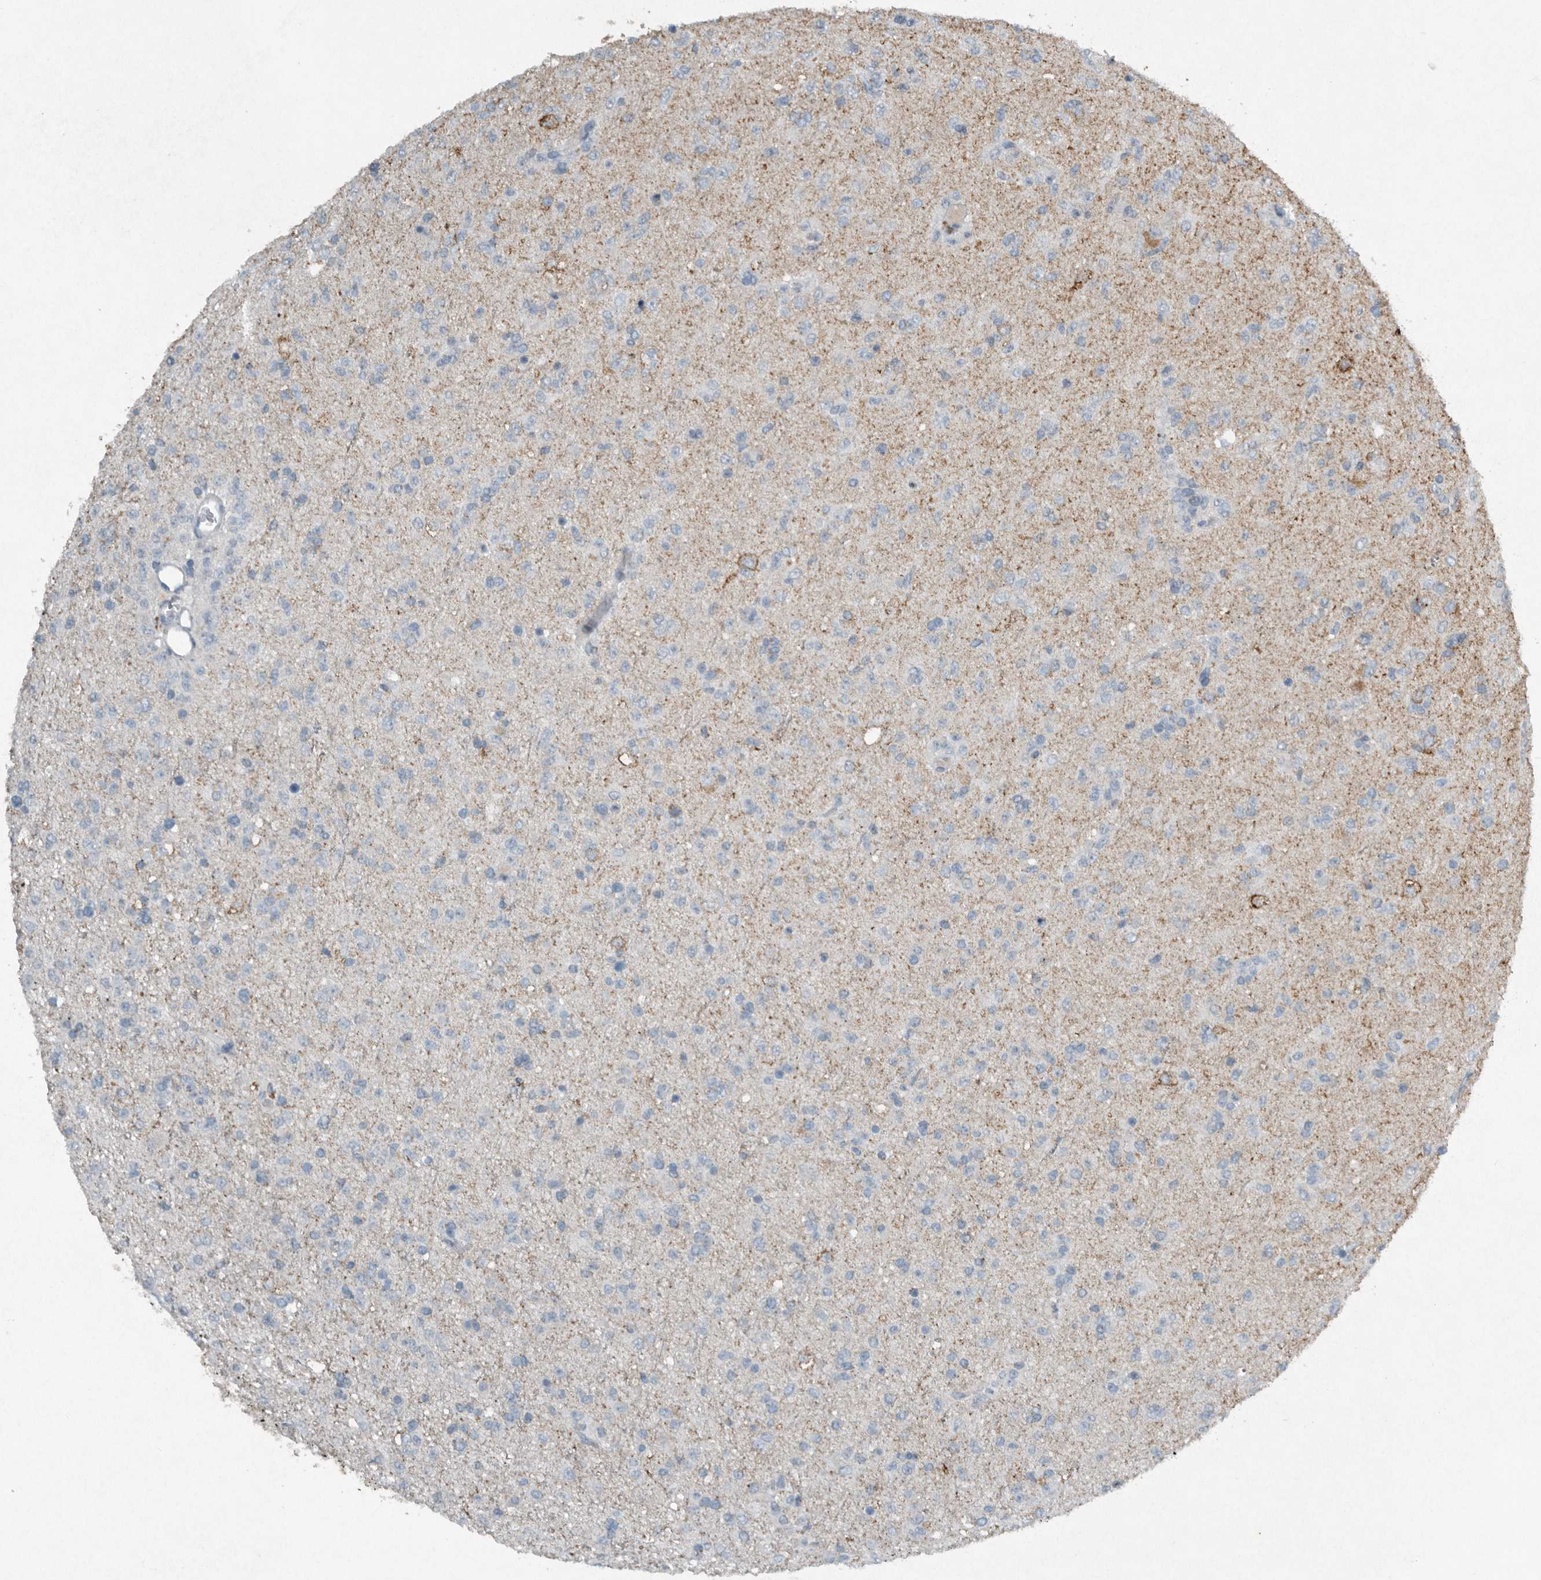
{"staining": {"intensity": "negative", "quantity": "none", "location": "none"}, "tissue": "glioma", "cell_type": "Tumor cells", "image_type": "cancer", "snomed": [{"axis": "morphology", "description": "Glioma, malignant, Low grade"}, {"axis": "topography", "description": "Brain"}], "caption": "High power microscopy histopathology image of an IHC image of malignant glioma (low-grade), revealing no significant positivity in tumor cells. (Stains: DAB (3,3'-diaminobenzidine) IHC with hematoxylin counter stain, Microscopy: brightfield microscopy at high magnification).", "gene": "IL20", "patient": {"sex": "male", "age": 65}}